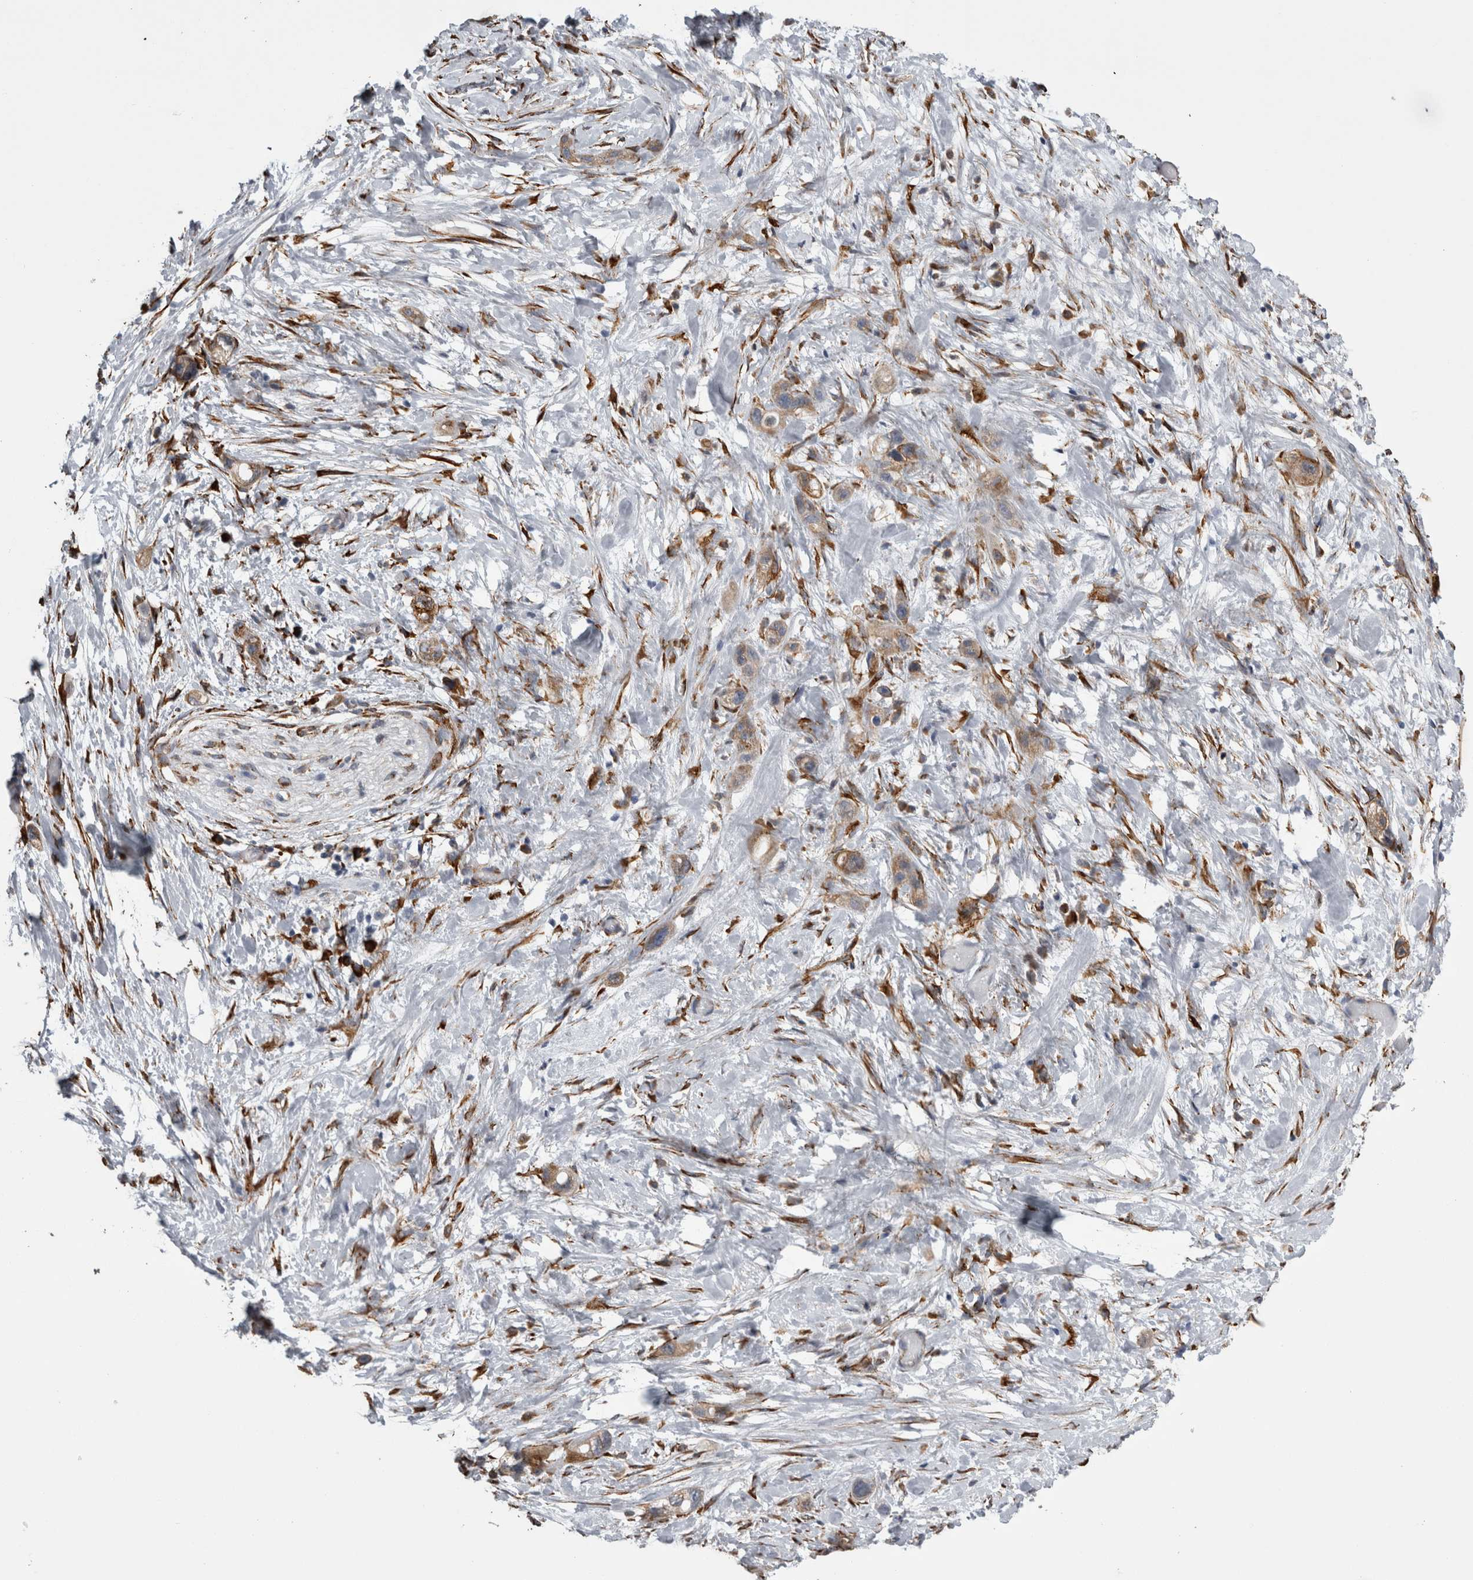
{"staining": {"intensity": "weak", "quantity": ">75%", "location": "cytoplasmic/membranous"}, "tissue": "stomach cancer", "cell_type": "Tumor cells", "image_type": "cancer", "snomed": [{"axis": "morphology", "description": "Adenocarcinoma, NOS"}, {"axis": "topography", "description": "Stomach"}, {"axis": "topography", "description": "Stomach, lower"}], "caption": "Immunohistochemistry (DAB) staining of stomach cancer demonstrates weak cytoplasmic/membranous protein staining in approximately >75% of tumor cells.", "gene": "FHIP2B", "patient": {"sex": "female", "age": 48}}